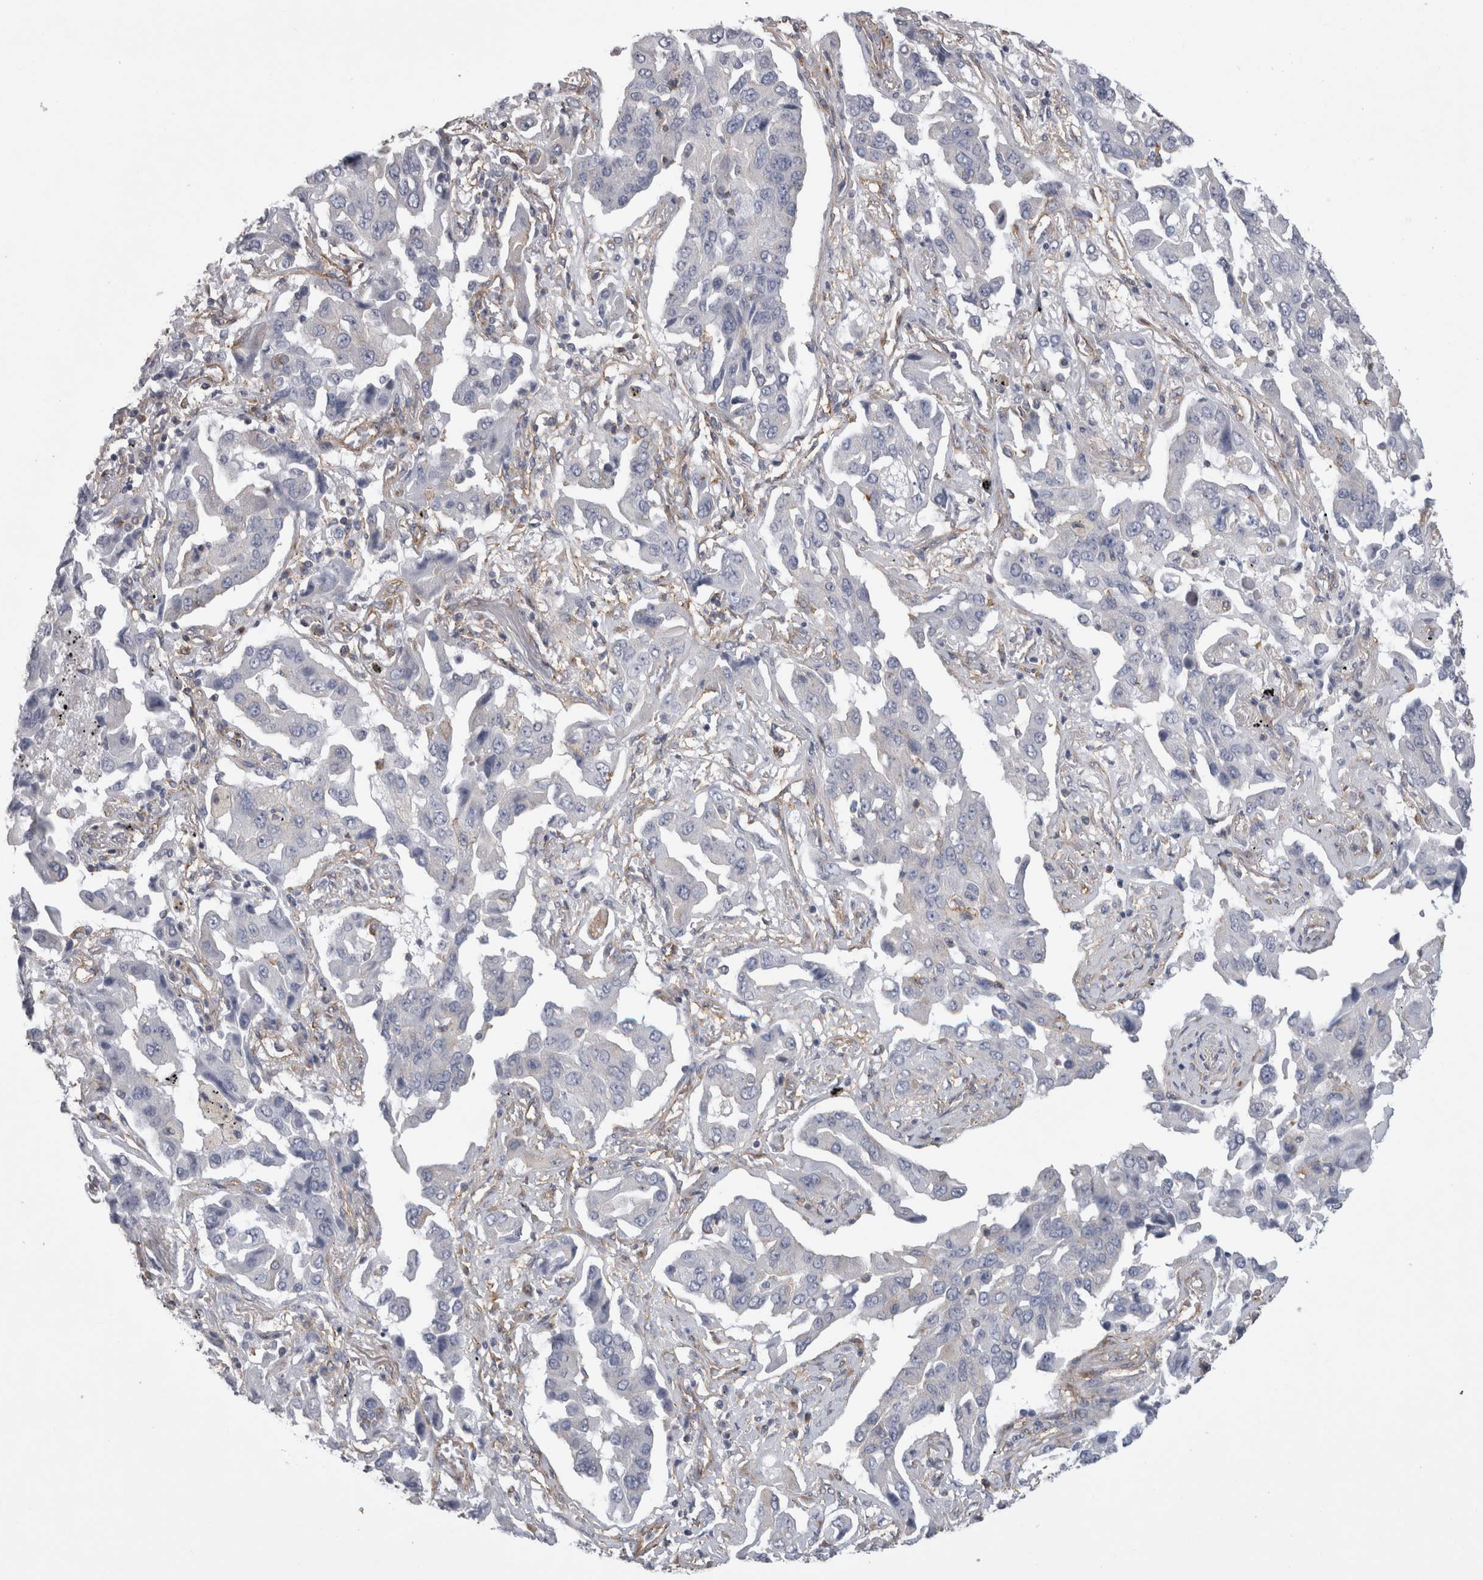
{"staining": {"intensity": "negative", "quantity": "none", "location": "none"}, "tissue": "lung cancer", "cell_type": "Tumor cells", "image_type": "cancer", "snomed": [{"axis": "morphology", "description": "Adenocarcinoma, NOS"}, {"axis": "topography", "description": "Lung"}], "caption": "Immunohistochemistry image of lung cancer stained for a protein (brown), which demonstrates no expression in tumor cells.", "gene": "ATXN3", "patient": {"sex": "female", "age": 65}}